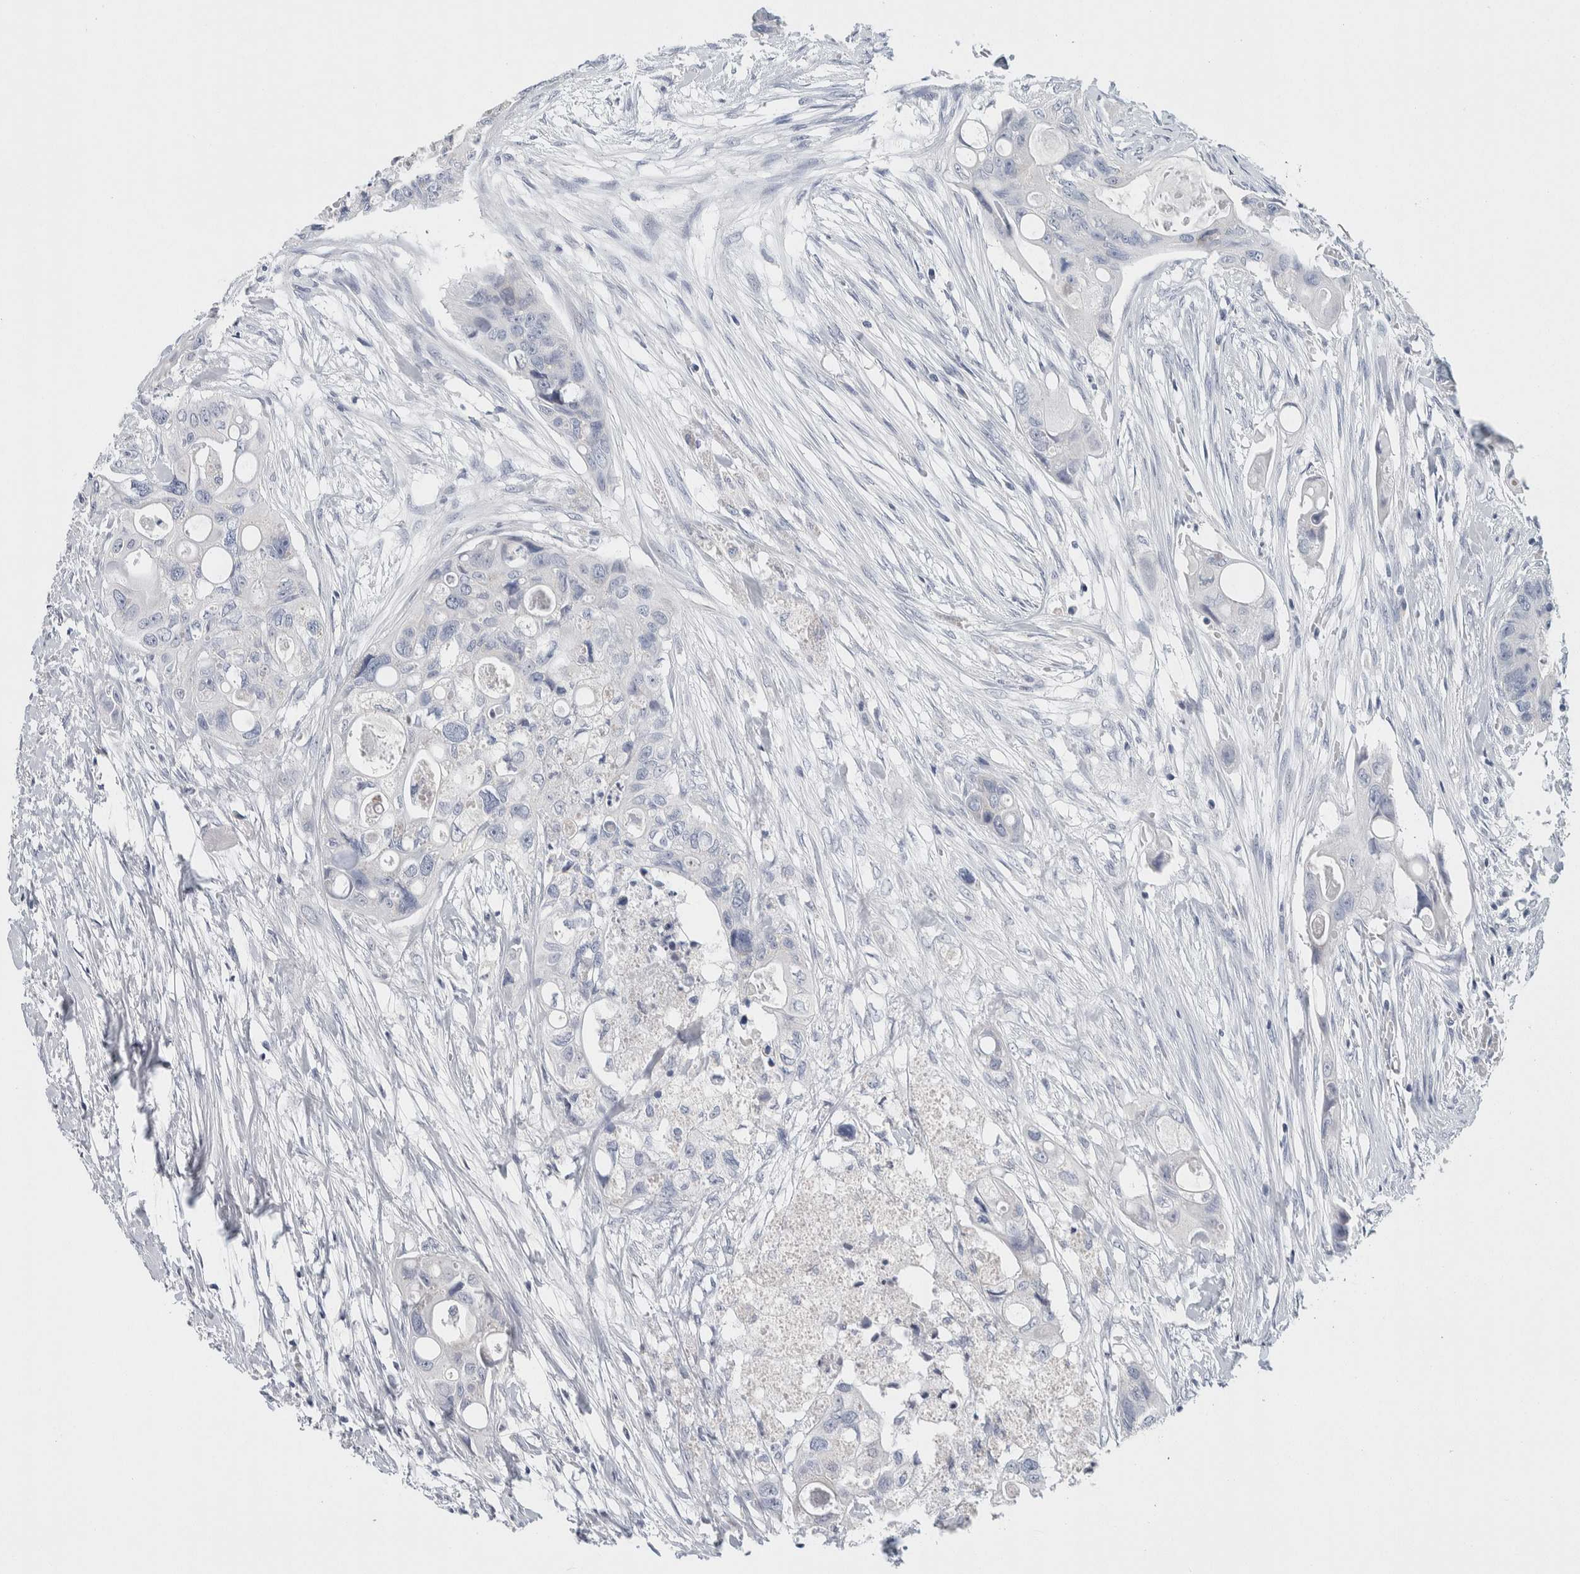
{"staining": {"intensity": "negative", "quantity": "none", "location": "none"}, "tissue": "colorectal cancer", "cell_type": "Tumor cells", "image_type": "cancer", "snomed": [{"axis": "morphology", "description": "Adenocarcinoma, NOS"}, {"axis": "topography", "description": "Colon"}], "caption": "Human colorectal adenocarcinoma stained for a protein using IHC displays no positivity in tumor cells.", "gene": "SCN2A", "patient": {"sex": "female", "age": 57}}